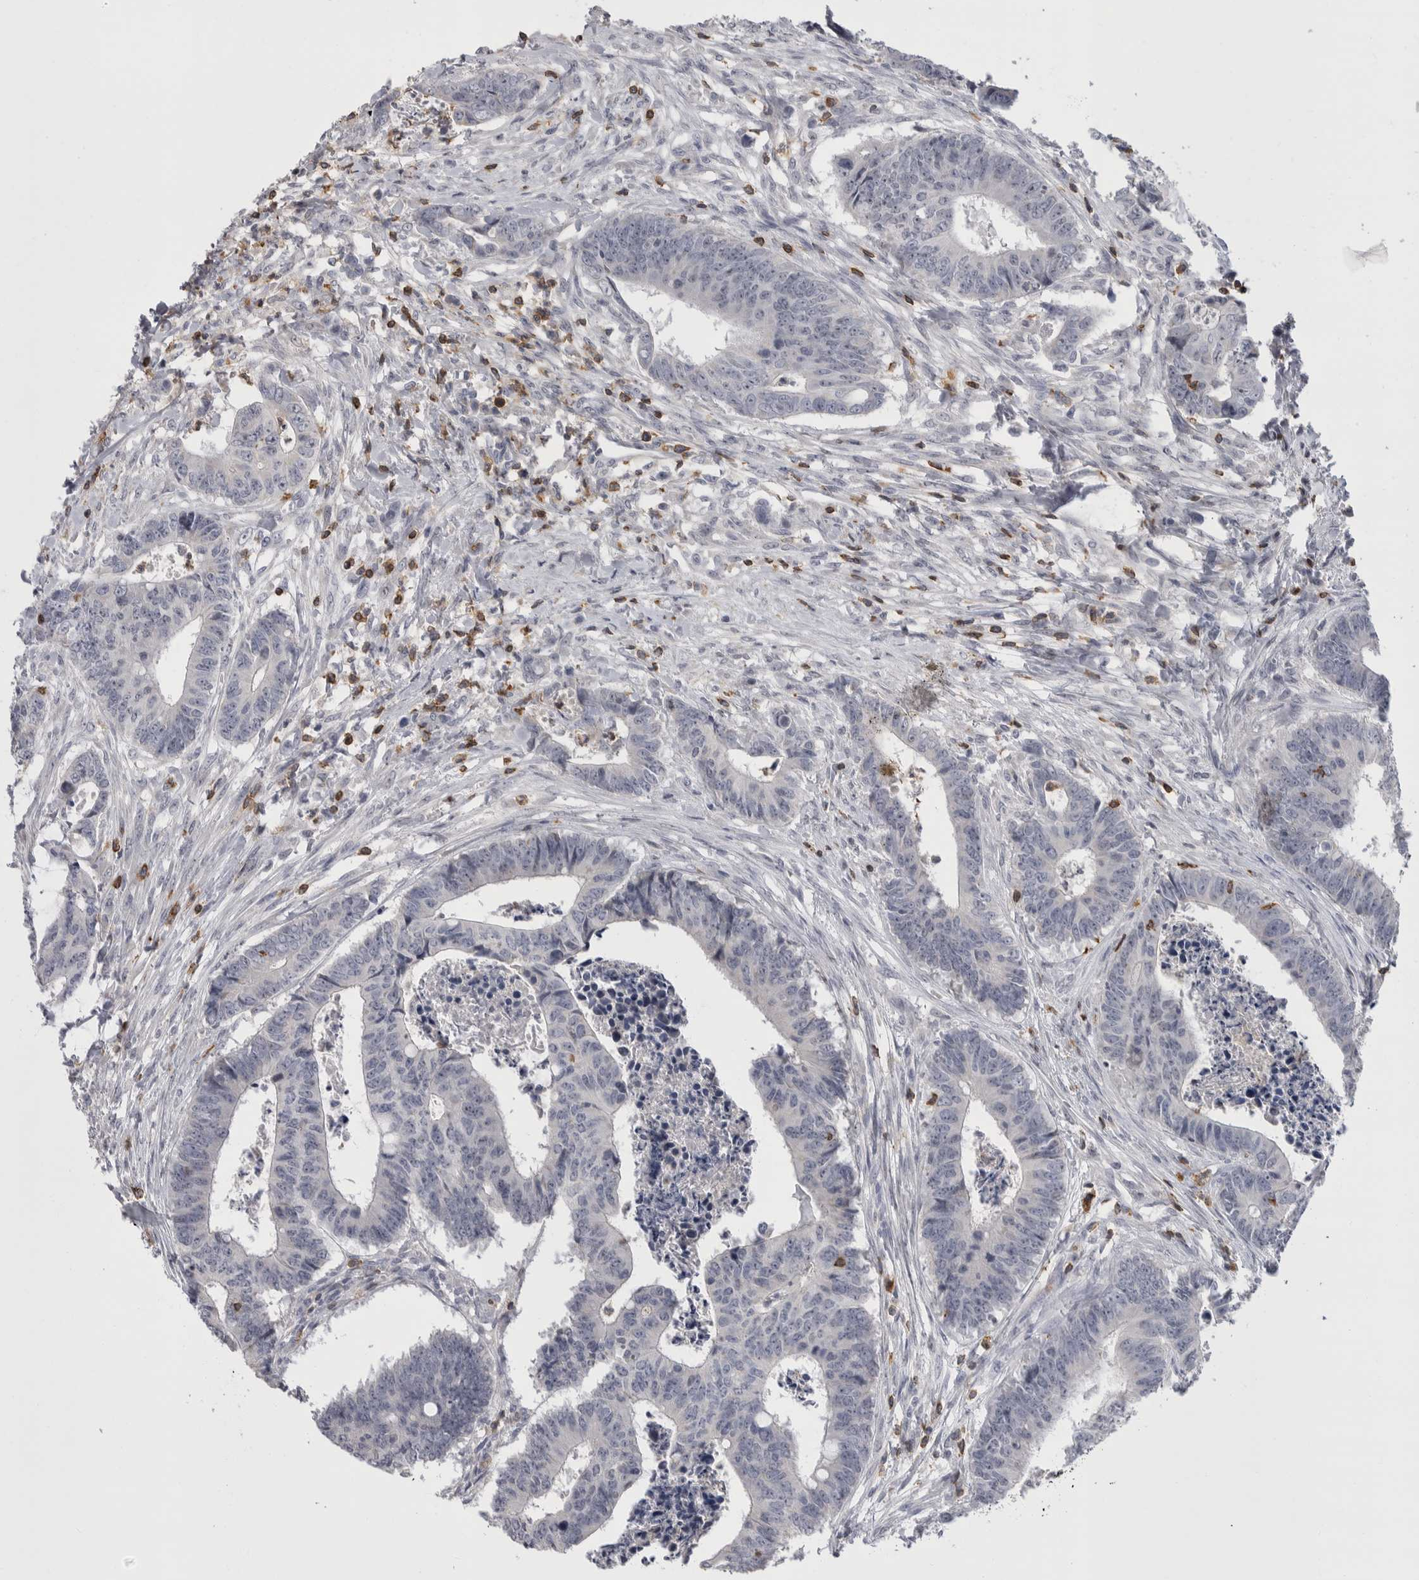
{"staining": {"intensity": "negative", "quantity": "none", "location": "none"}, "tissue": "colorectal cancer", "cell_type": "Tumor cells", "image_type": "cancer", "snomed": [{"axis": "morphology", "description": "Adenocarcinoma, NOS"}, {"axis": "topography", "description": "Rectum"}], "caption": "This is an immunohistochemistry photomicrograph of human colorectal adenocarcinoma. There is no positivity in tumor cells.", "gene": "CEP295NL", "patient": {"sex": "male", "age": 84}}